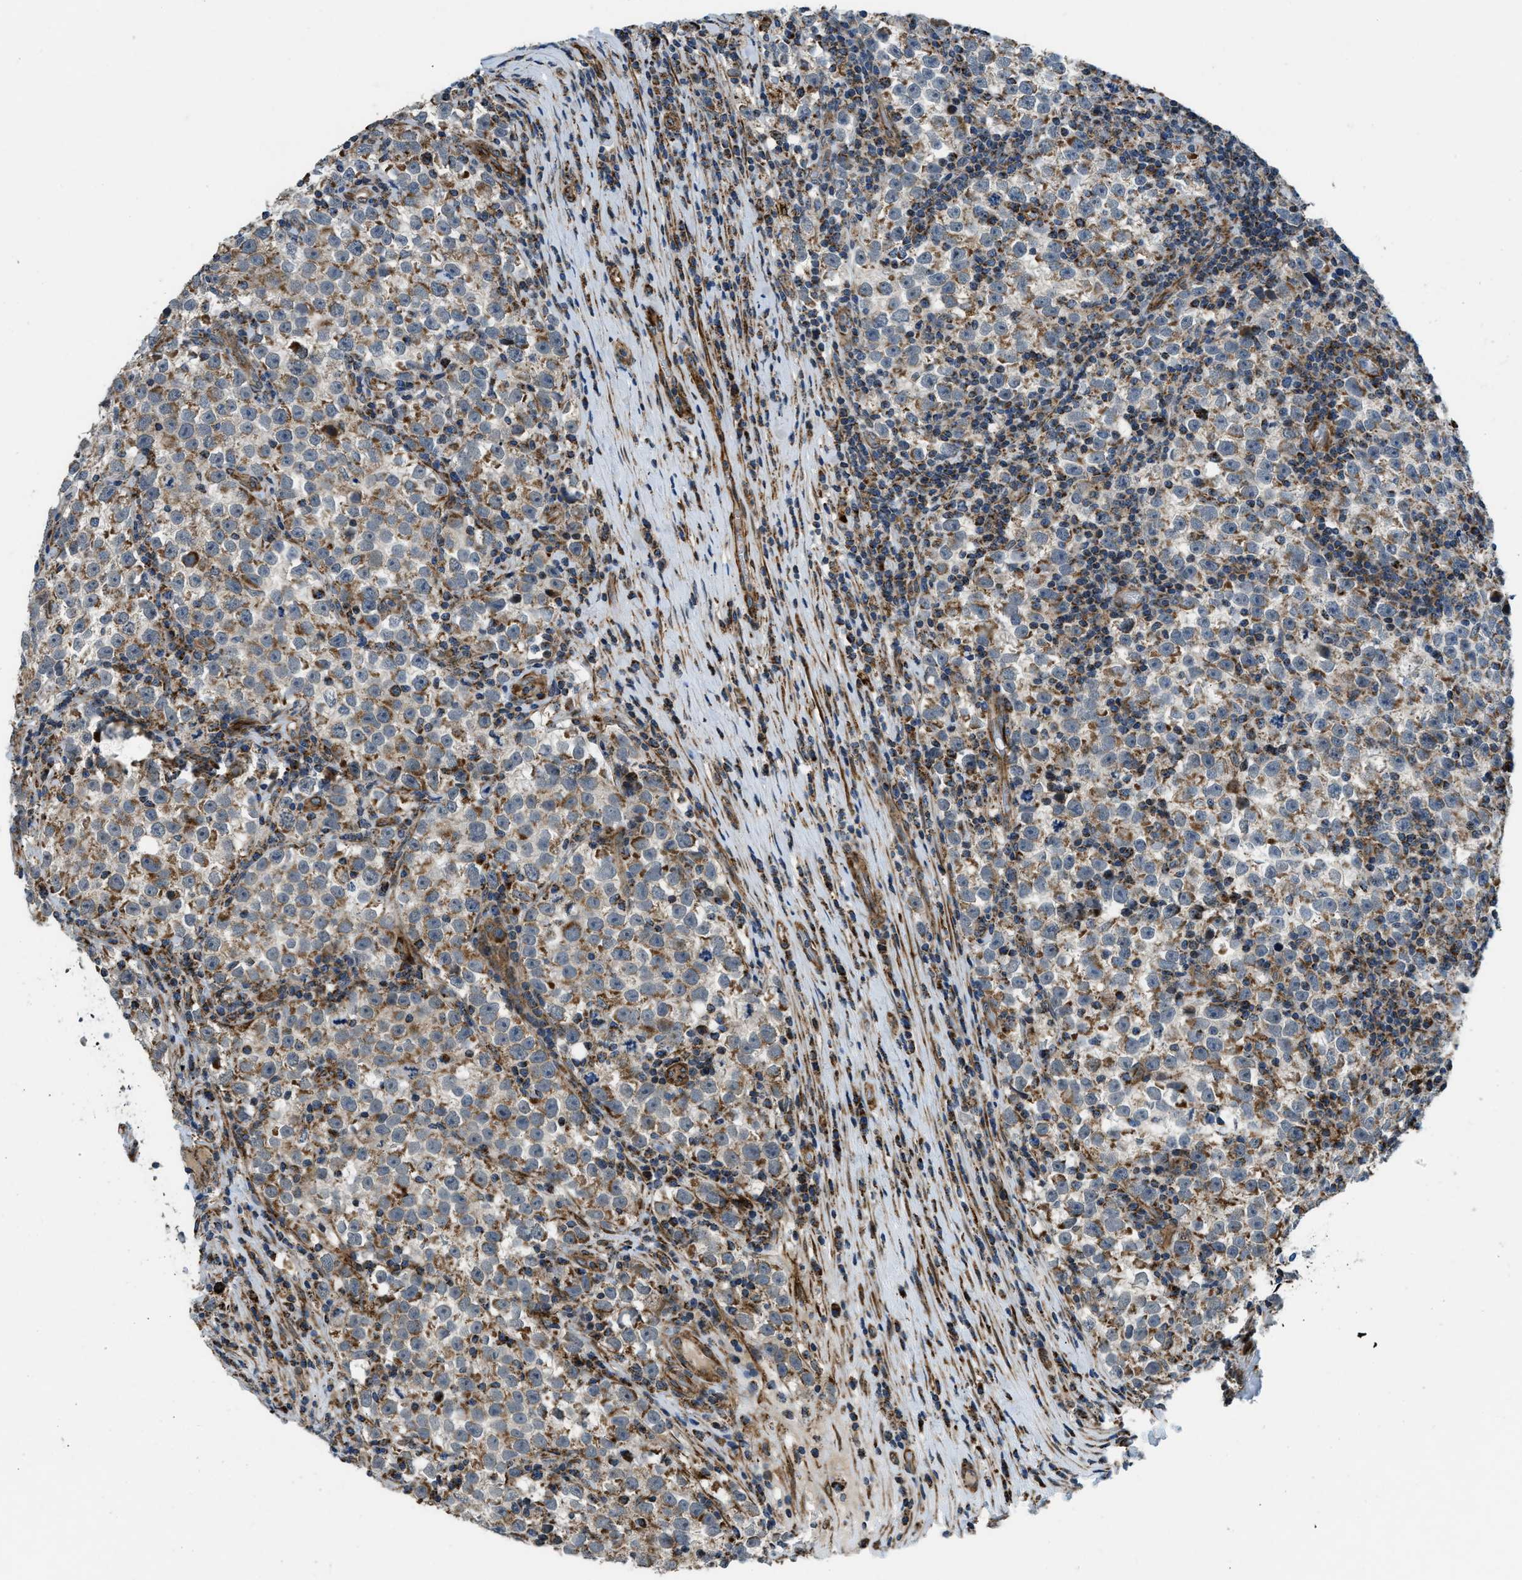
{"staining": {"intensity": "moderate", "quantity": ">75%", "location": "cytoplasmic/membranous"}, "tissue": "testis cancer", "cell_type": "Tumor cells", "image_type": "cancer", "snomed": [{"axis": "morphology", "description": "Normal tissue, NOS"}, {"axis": "morphology", "description": "Seminoma, NOS"}, {"axis": "topography", "description": "Testis"}], "caption": "A micrograph of testis seminoma stained for a protein displays moderate cytoplasmic/membranous brown staining in tumor cells. (DAB (3,3'-diaminobenzidine) IHC with brightfield microscopy, high magnification).", "gene": "GSDME", "patient": {"sex": "male", "age": 43}}